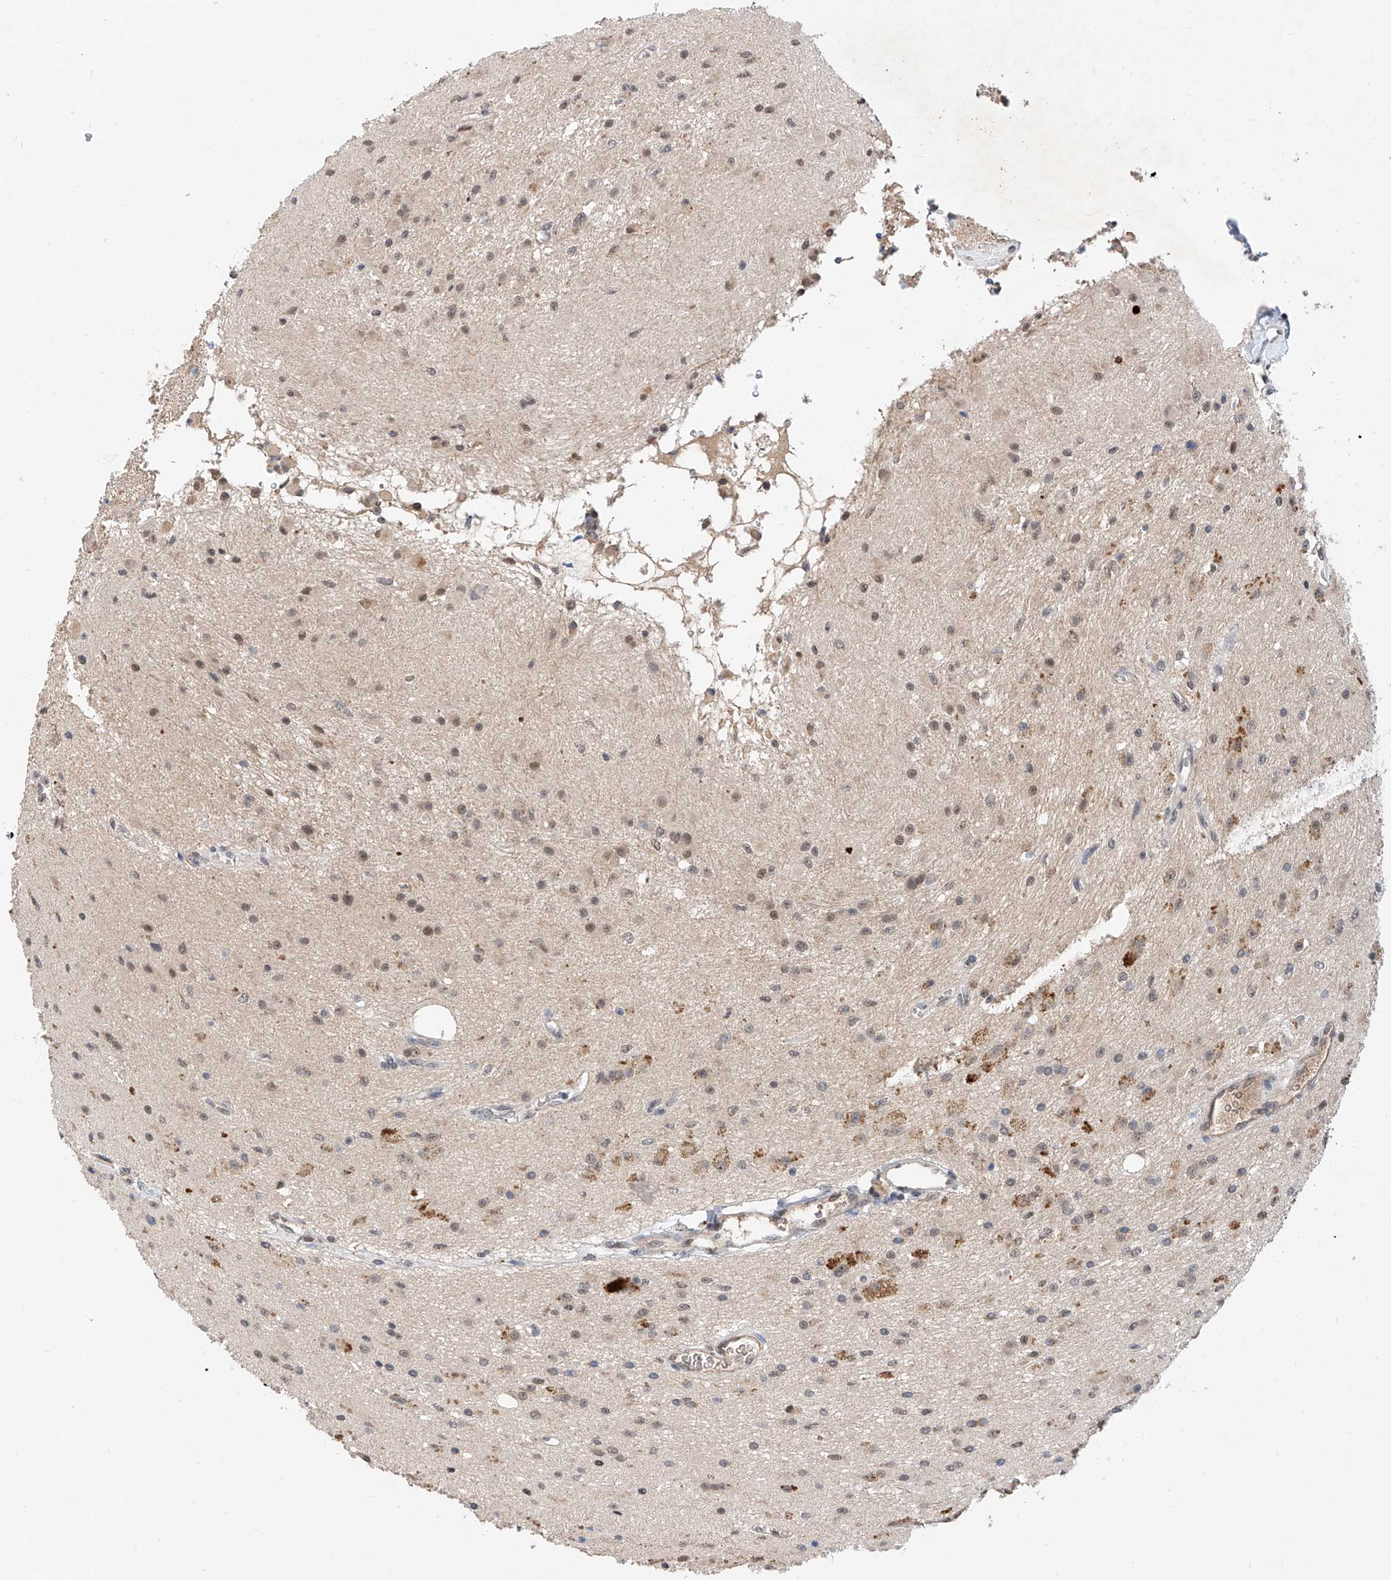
{"staining": {"intensity": "weak", "quantity": "<25%", "location": "nuclear"}, "tissue": "glioma", "cell_type": "Tumor cells", "image_type": "cancer", "snomed": [{"axis": "morphology", "description": "Glioma, malignant, High grade"}, {"axis": "topography", "description": "Brain"}], "caption": "Tumor cells are negative for brown protein staining in malignant high-grade glioma.", "gene": "CARMIL3", "patient": {"sex": "male", "age": 34}}